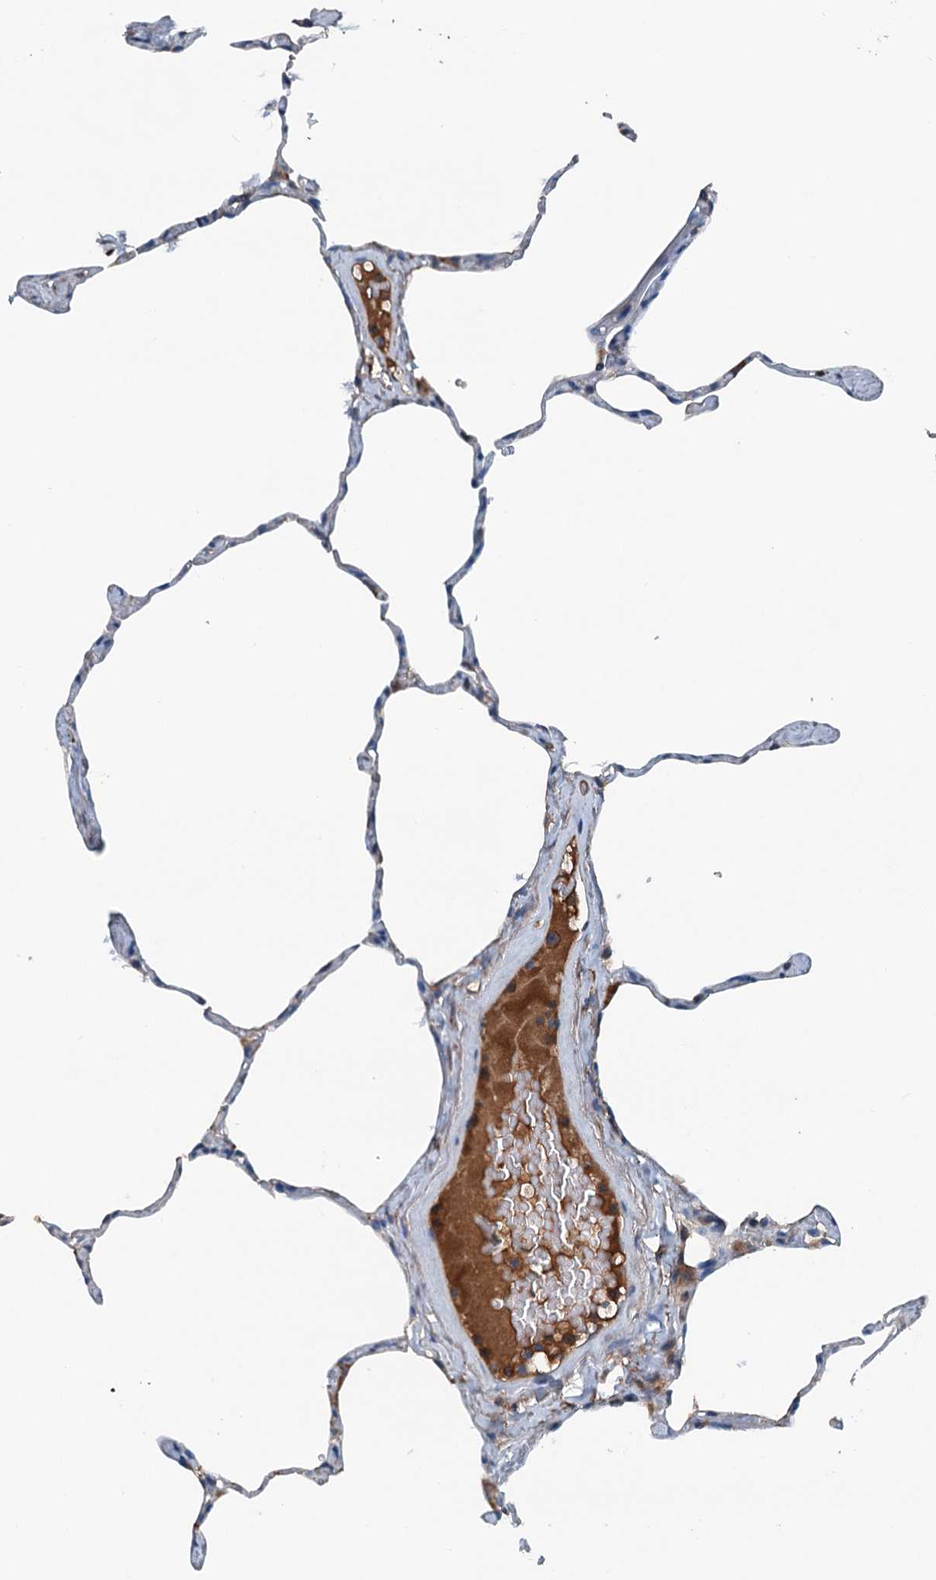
{"staining": {"intensity": "weak", "quantity": "25%-75%", "location": "cytoplasmic/membranous"}, "tissue": "lung", "cell_type": "Alveolar cells", "image_type": "normal", "snomed": [{"axis": "morphology", "description": "Normal tissue, NOS"}, {"axis": "topography", "description": "Lung"}], "caption": "This is an image of immunohistochemistry (IHC) staining of benign lung, which shows weak expression in the cytoplasmic/membranous of alveolar cells.", "gene": "PDSS1", "patient": {"sex": "male", "age": 65}}